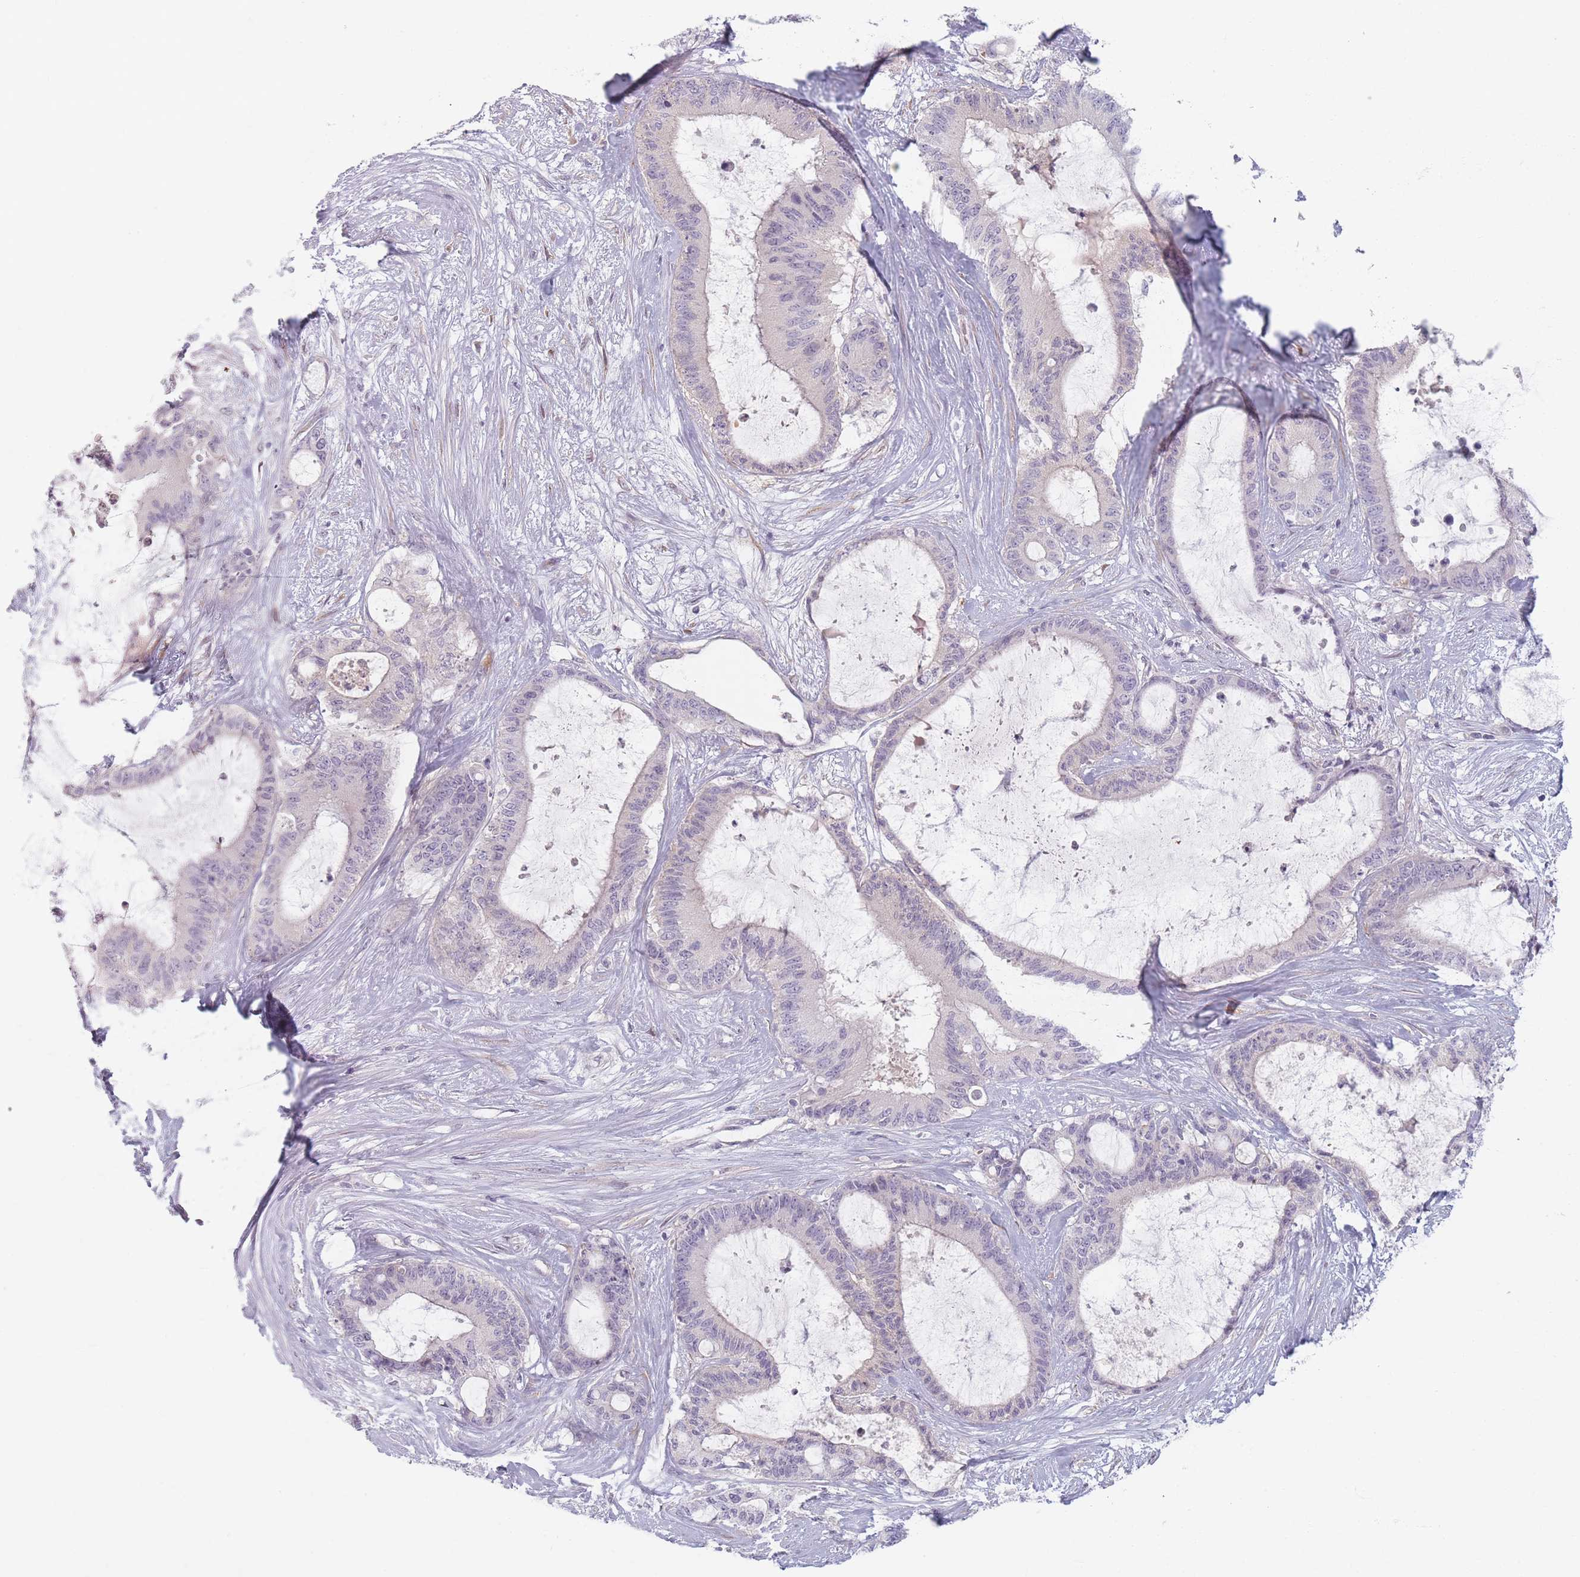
{"staining": {"intensity": "negative", "quantity": "none", "location": "none"}, "tissue": "liver cancer", "cell_type": "Tumor cells", "image_type": "cancer", "snomed": [{"axis": "morphology", "description": "Normal tissue, NOS"}, {"axis": "morphology", "description": "Cholangiocarcinoma"}, {"axis": "topography", "description": "Liver"}, {"axis": "topography", "description": "Peripheral nerve tissue"}], "caption": "This is an immunohistochemistry micrograph of human liver cholangiocarcinoma. There is no positivity in tumor cells.", "gene": "TMOD1", "patient": {"sex": "female", "age": 73}}